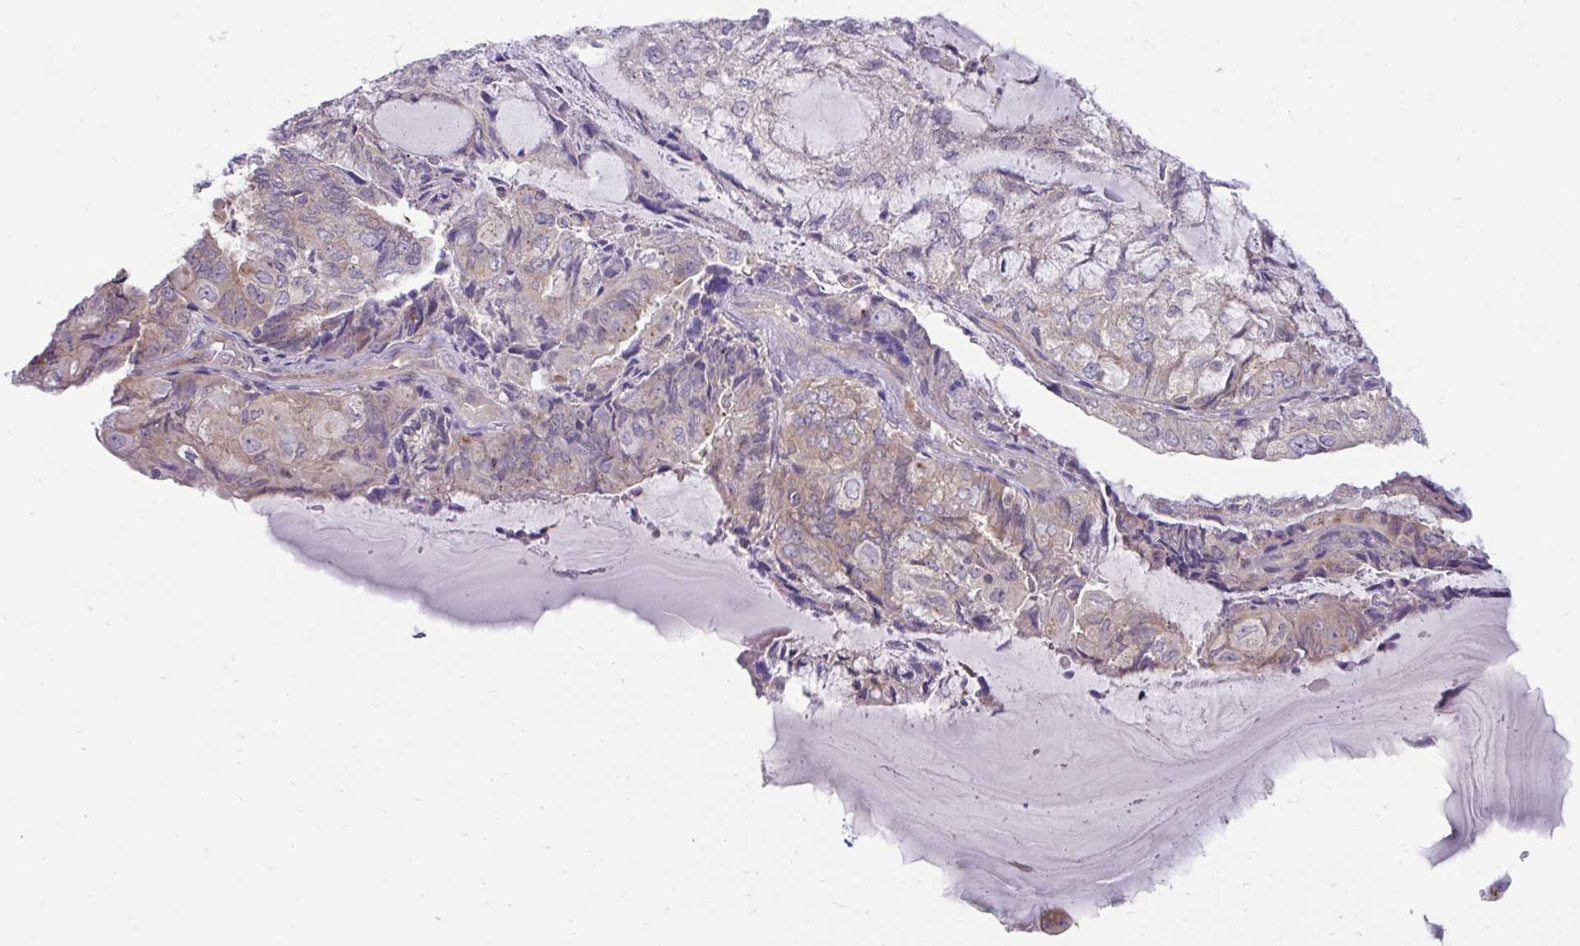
{"staining": {"intensity": "weak", "quantity": "25%-75%", "location": "cytoplasmic/membranous"}, "tissue": "endometrial cancer", "cell_type": "Tumor cells", "image_type": "cancer", "snomed": [{"axis": "morphology", "description": "Adenocarcinoma, NOS"}, {"axis": "topography", "description": "Endometrium"}], "caption": "IHC (DAB) staining of human adenocarcinoma (endometrial) demonstrates weak cytoplasmic/membranous protein expression in approximately 25%-75% of tumor cells.", "gene": "IST1", "patient": {"sex": "female", "age": 81}}